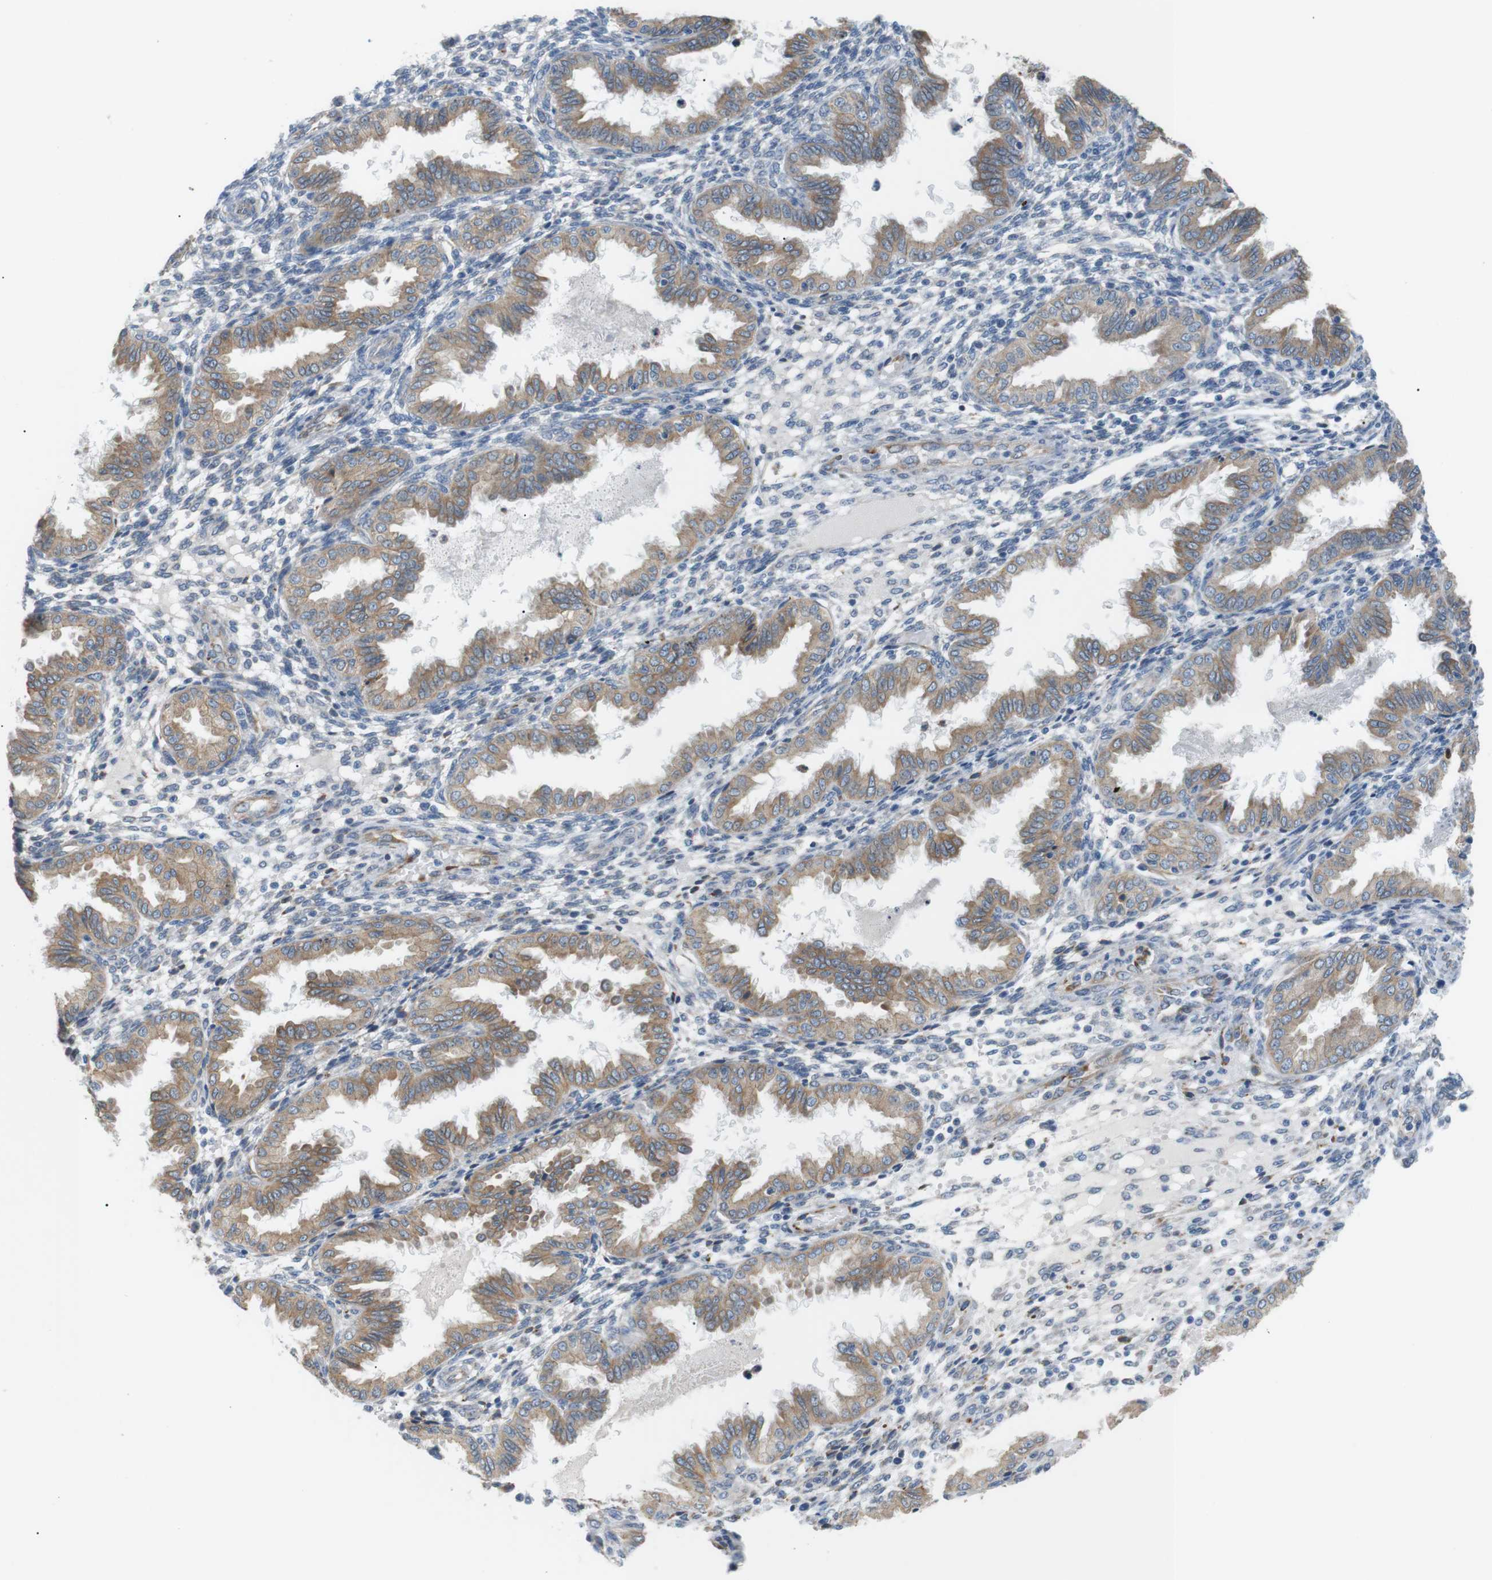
{"staining": {"intensity": "negative", "quantity": "none", "location": "none"}, "tissue": "endometrium", "cell_type": "Cells in endometrial stroma", "image_type": "normal", "snomed": [{"axis": "morphology", "description": "Normal tissue, NOS"}, {"axis": "topography", "description": "Endometrium"}], "caption": "A histopathology image of endometrium stained for a protein displays no brown staining in cells in endometrial stroma.", "gene": "MTARC2", "patient": {"sex": "female", "age": 33}}